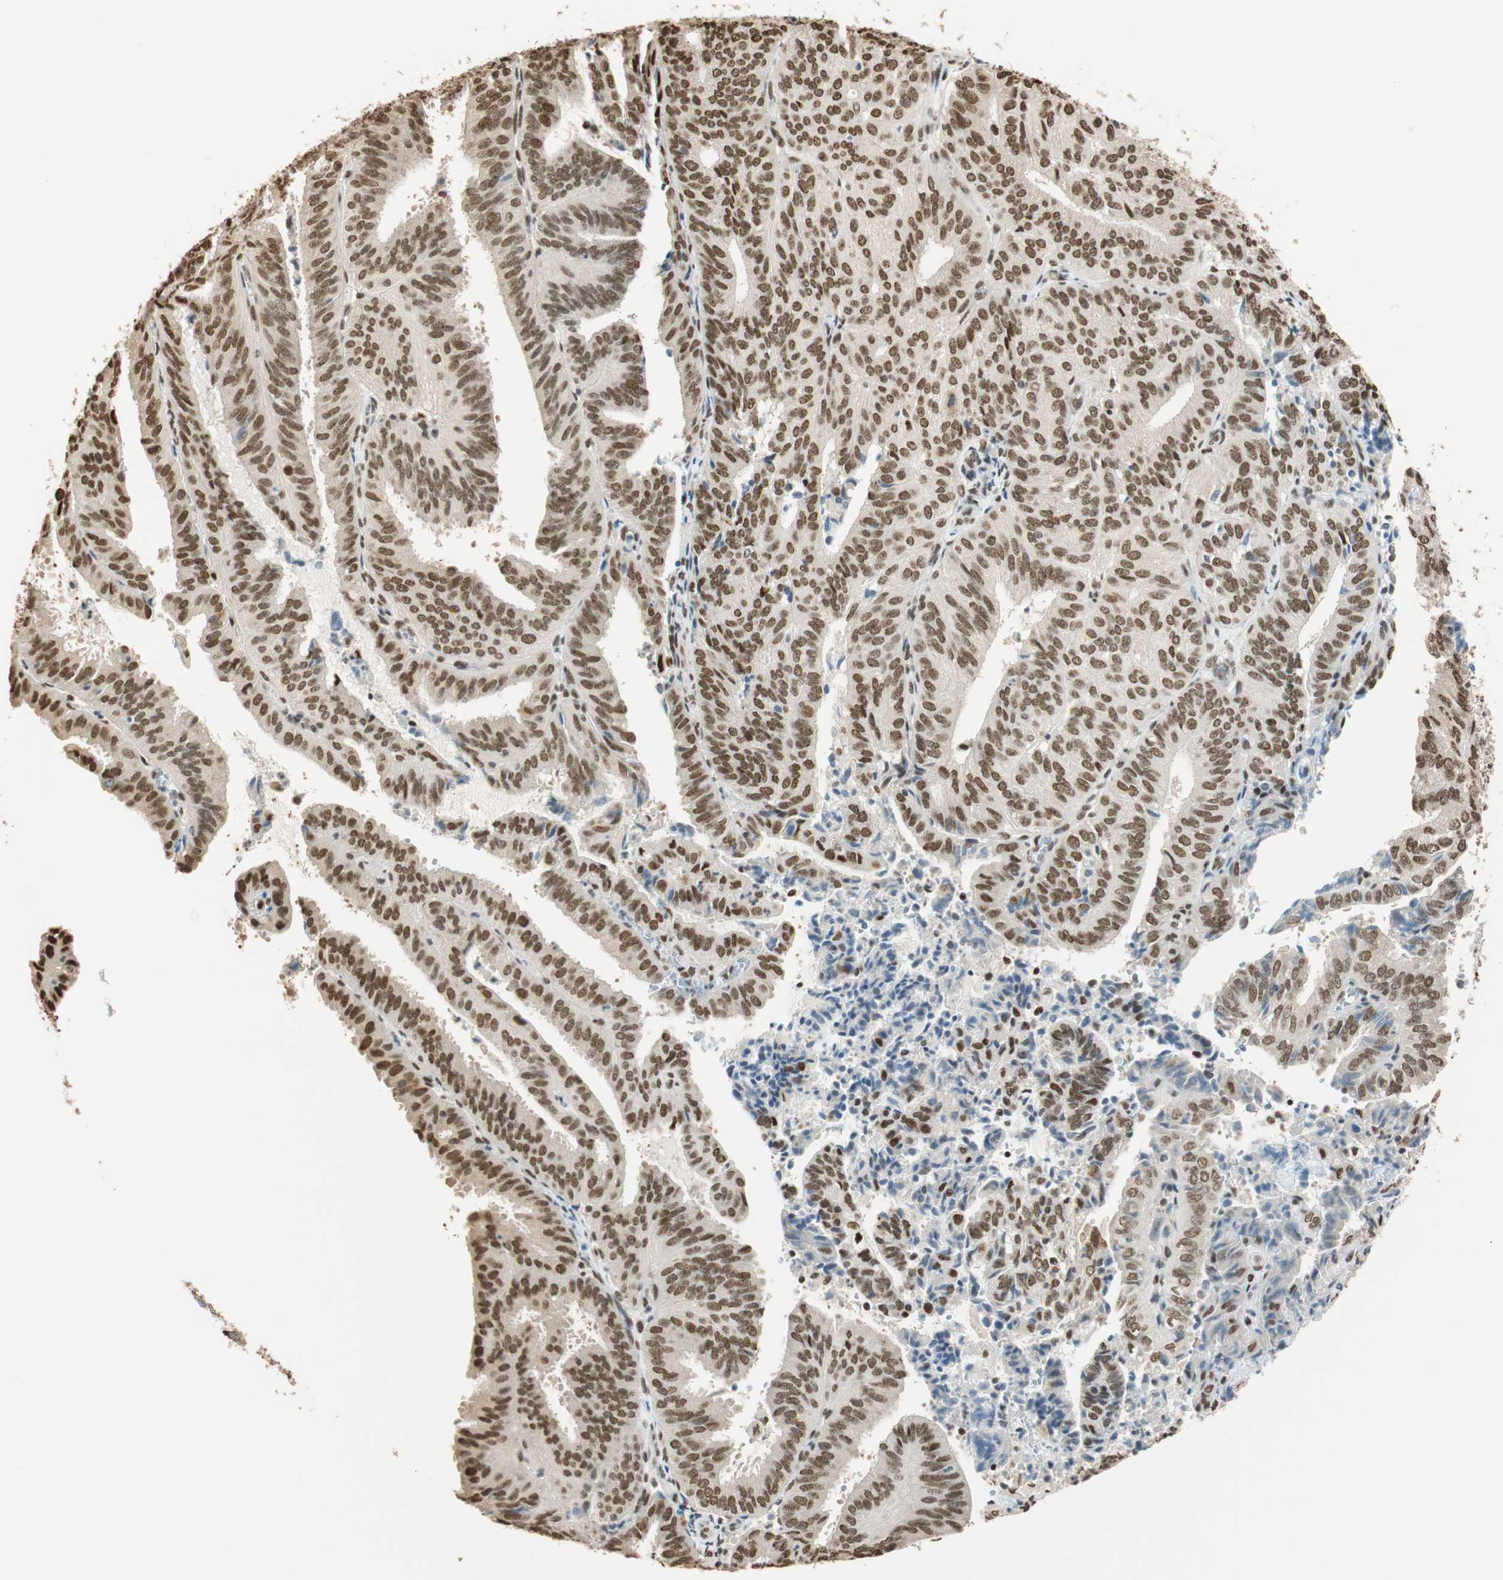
{"staining": {"intensity": "moderate", "quantity": ">75%", "location": "nuclear"}, "tissue": "endometrial cancer", "cell_type": "Tumor cells", "image_type": "cancer", "snomed": [{"axis": "morphology", "description": "Adenocarcinoma, NOS"}, {"axis": "topography", "description": "Uterus"}], "caption": "A brown stain labels moderate nuclear staining of a protein in human endometrial cancer tumor cells.", "gene": "FANCG", "patient": {"sex": "female", "age": 60}}